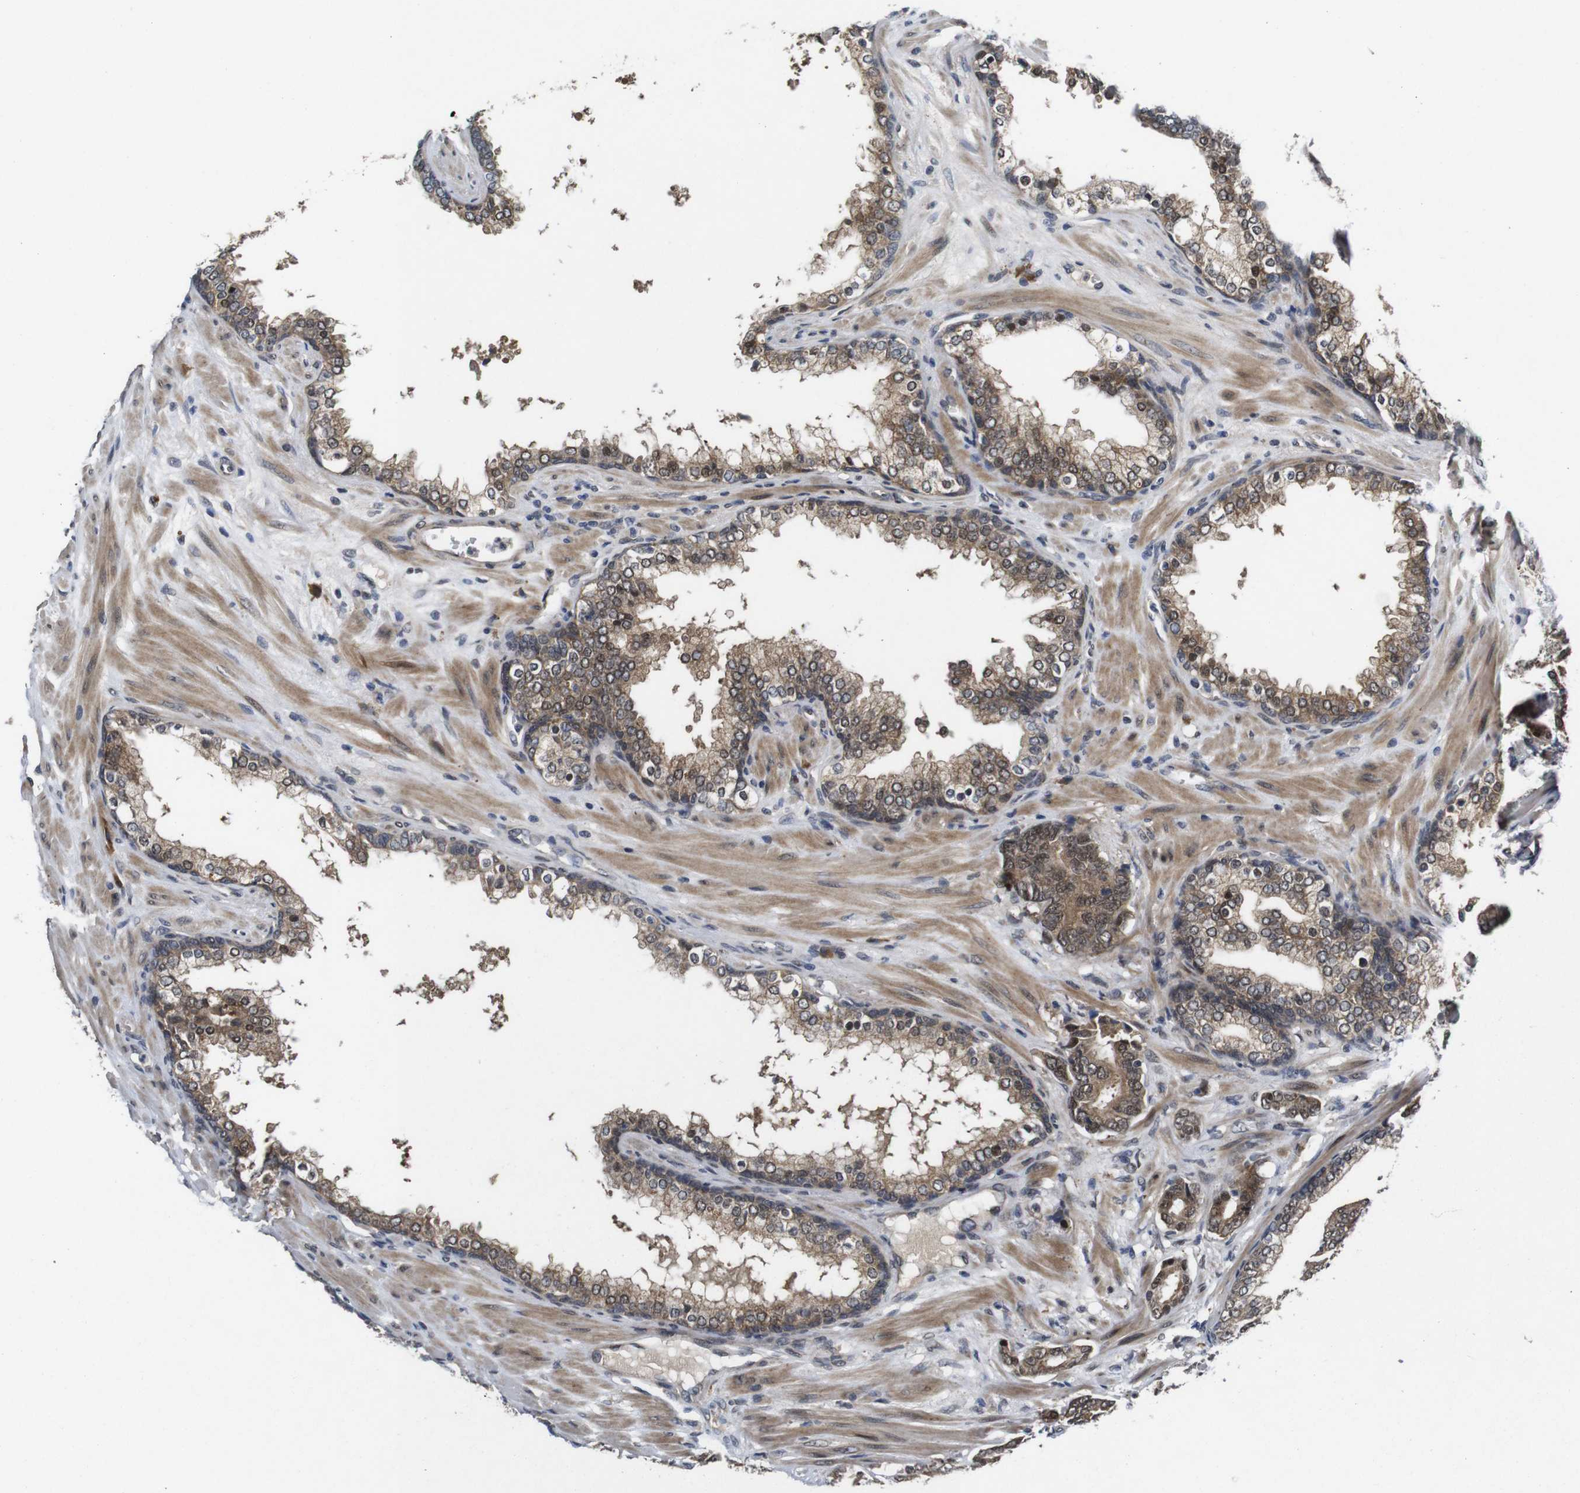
{"staining": {"intensity": "moderate", "quantity": ">75%", "location": "cytoplasmic/membranous"}, "tissue": "prostate cancer", "cell_type": "Tumor cells", "image_type": "cancer", "snomed": [{"axis": "morphology", "description": "Adenocarcinoma, Low grade"}, {"axis": "topography", "description": "Prostate"}], "caption": "DAB (3,3'-diaminobenzidine) immunohistochemical staining of human prostate low-grade adenocarcinoma shows moderate cytoplasmic/membranous protein positivity in about >75% of tumor cells.", "gene": "ZBTB46", "patient": {"sex": "male", "age": 58}}